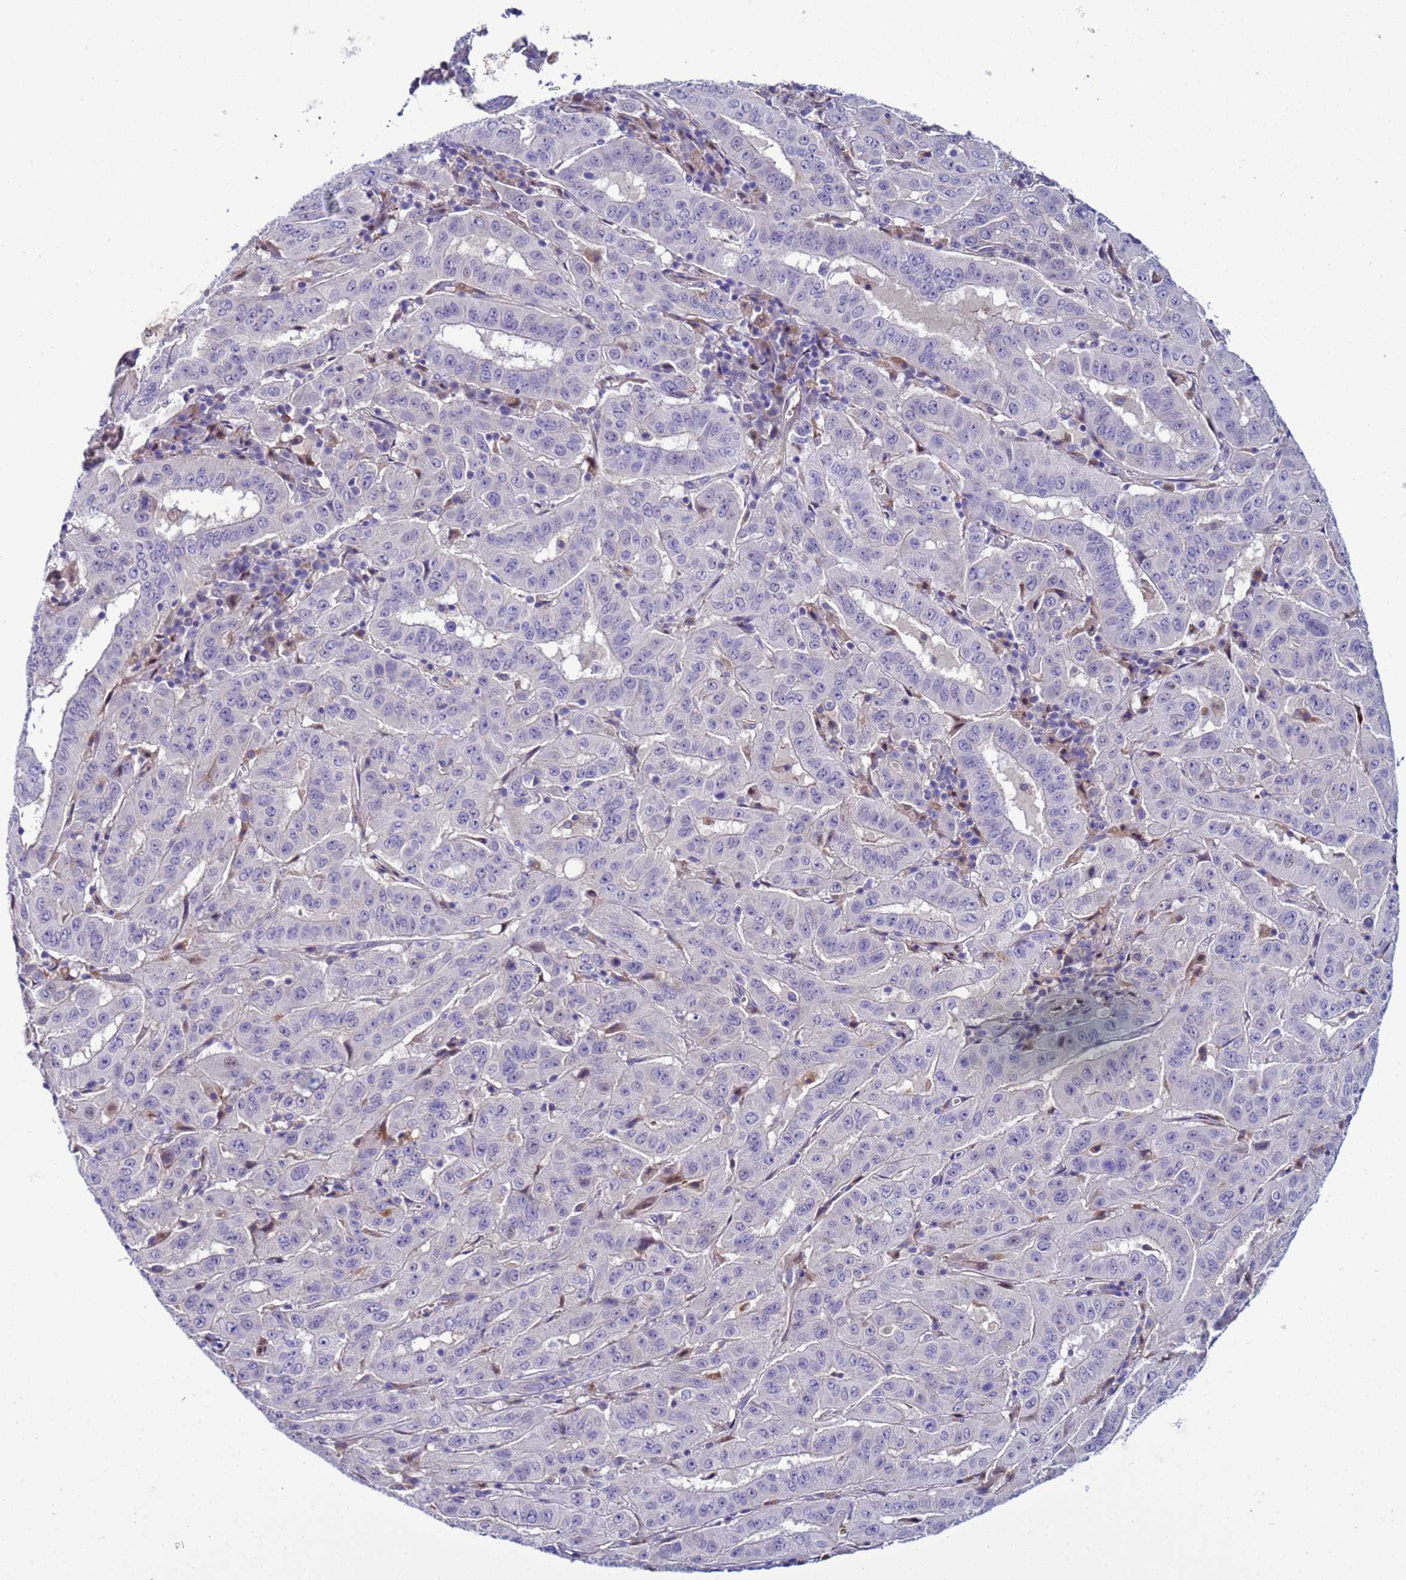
{"staining": {"intensity": "negative", "quantity": "none", "location": "none"}, "tissue": "pancreatic cancer", "cell_type": "Tumor cells", "image_type": "cancer", "snomed": [{"axis": "morphology", "description": "Adenocarcinoma, NOS"}, {"axis": "topography", "description": "Pancreas"}], "caption": "Tumor cells are negative for protein expression in human pancreatic adenocarcinoma. (Stains: DAB (3,3'-diaminobenzidine) IHC with hematoxylin counter stain, Microscopy: brightfield microscopy at high magnification).", "gene": "NAT2", "patient": {"sex": "male", "age": 63}}